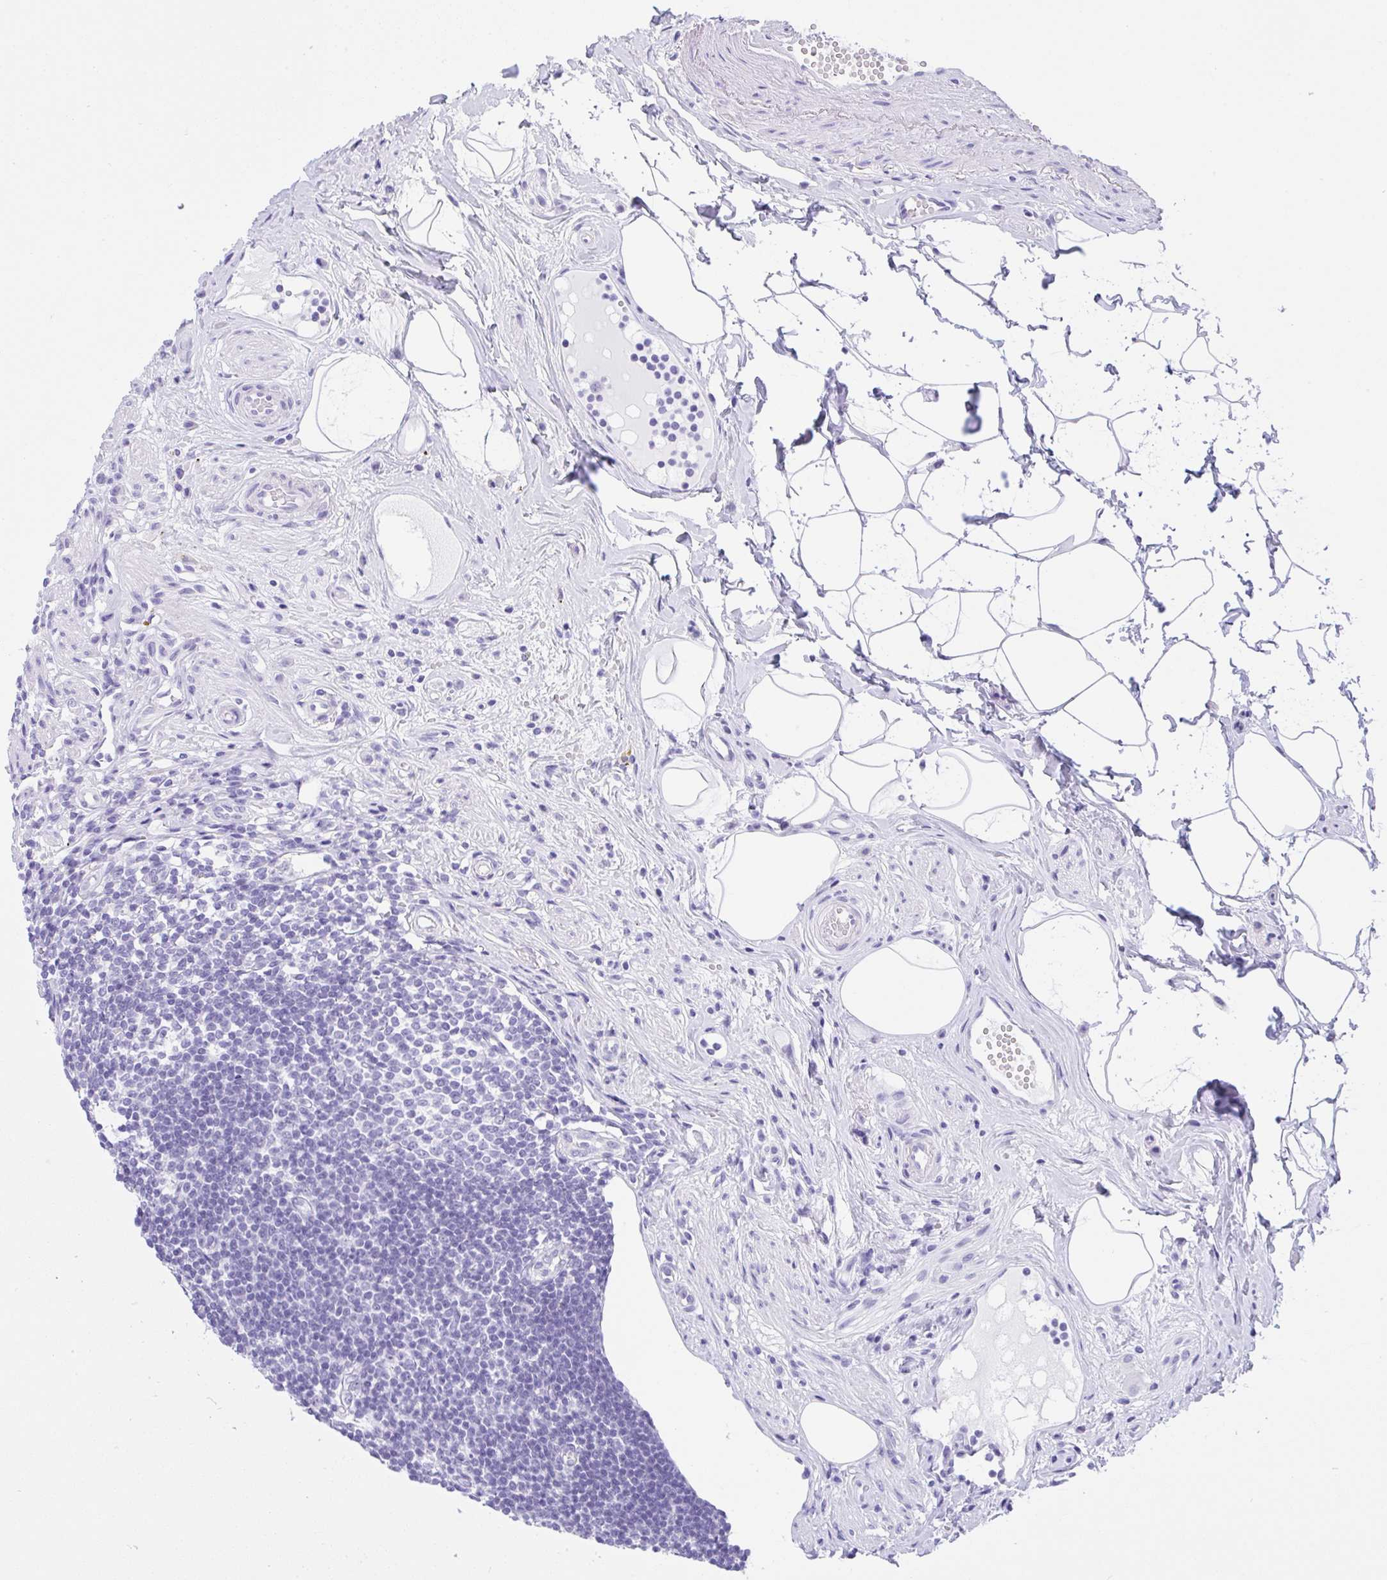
{"staining": {"intensity": "negative", "quantity": "none", "location": "none"}, "tissue": "appendix", "cell_type": "Glandular cells", "image_type": "normal", "snomed": [{"axis": "morphology", "description": "Normal tissue, NOS"}, {"axis": "topography", "description": "Appendix"}], "caption": "This is an immunohistochemistry micrograph of benign appendix. There is no positivity in glandular cells.", "gene": "YBX2", "patient": {"sex": "female", "age": 56}}